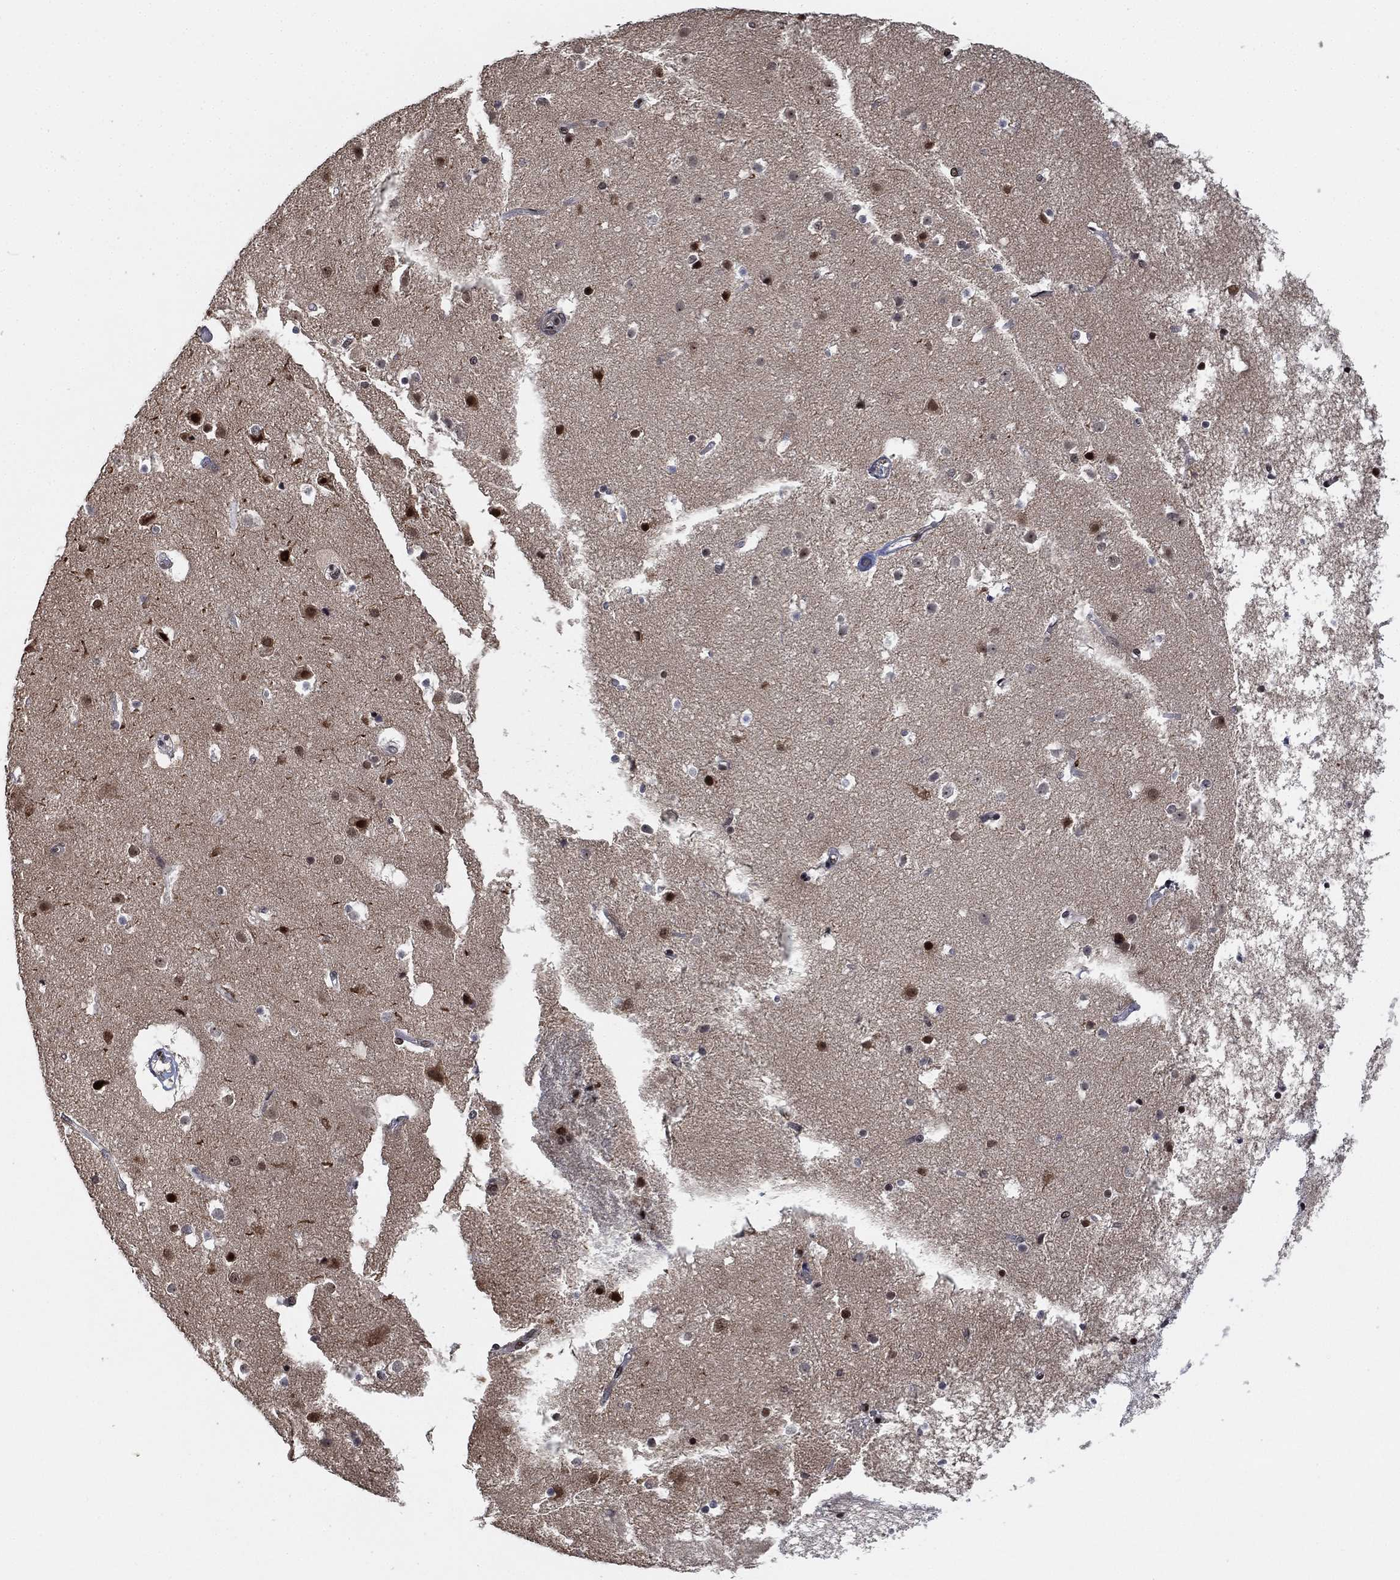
{"staining": {"intensity": "negative", "quantity": "none", "location": "none"}, "tissue": "cerebral cortex", "cell_type": "Endothelial cells", "image_type": "normal", "snomed": [{"axis": "morphology", "description": "Normal tissue, NOS"}, {"axis": "topography", "description": "Cerebral cortex"}], "caption": "Endothelial cells are negative for brown protein staining in unremarkable cerebral cortex. (DAB (3,3'-diaminobenzidine) IHC visualized using brightfield microscopy, high magnification).", "gene": "ZSCAN30", "patient": {"sex": "female", "age": 52}}